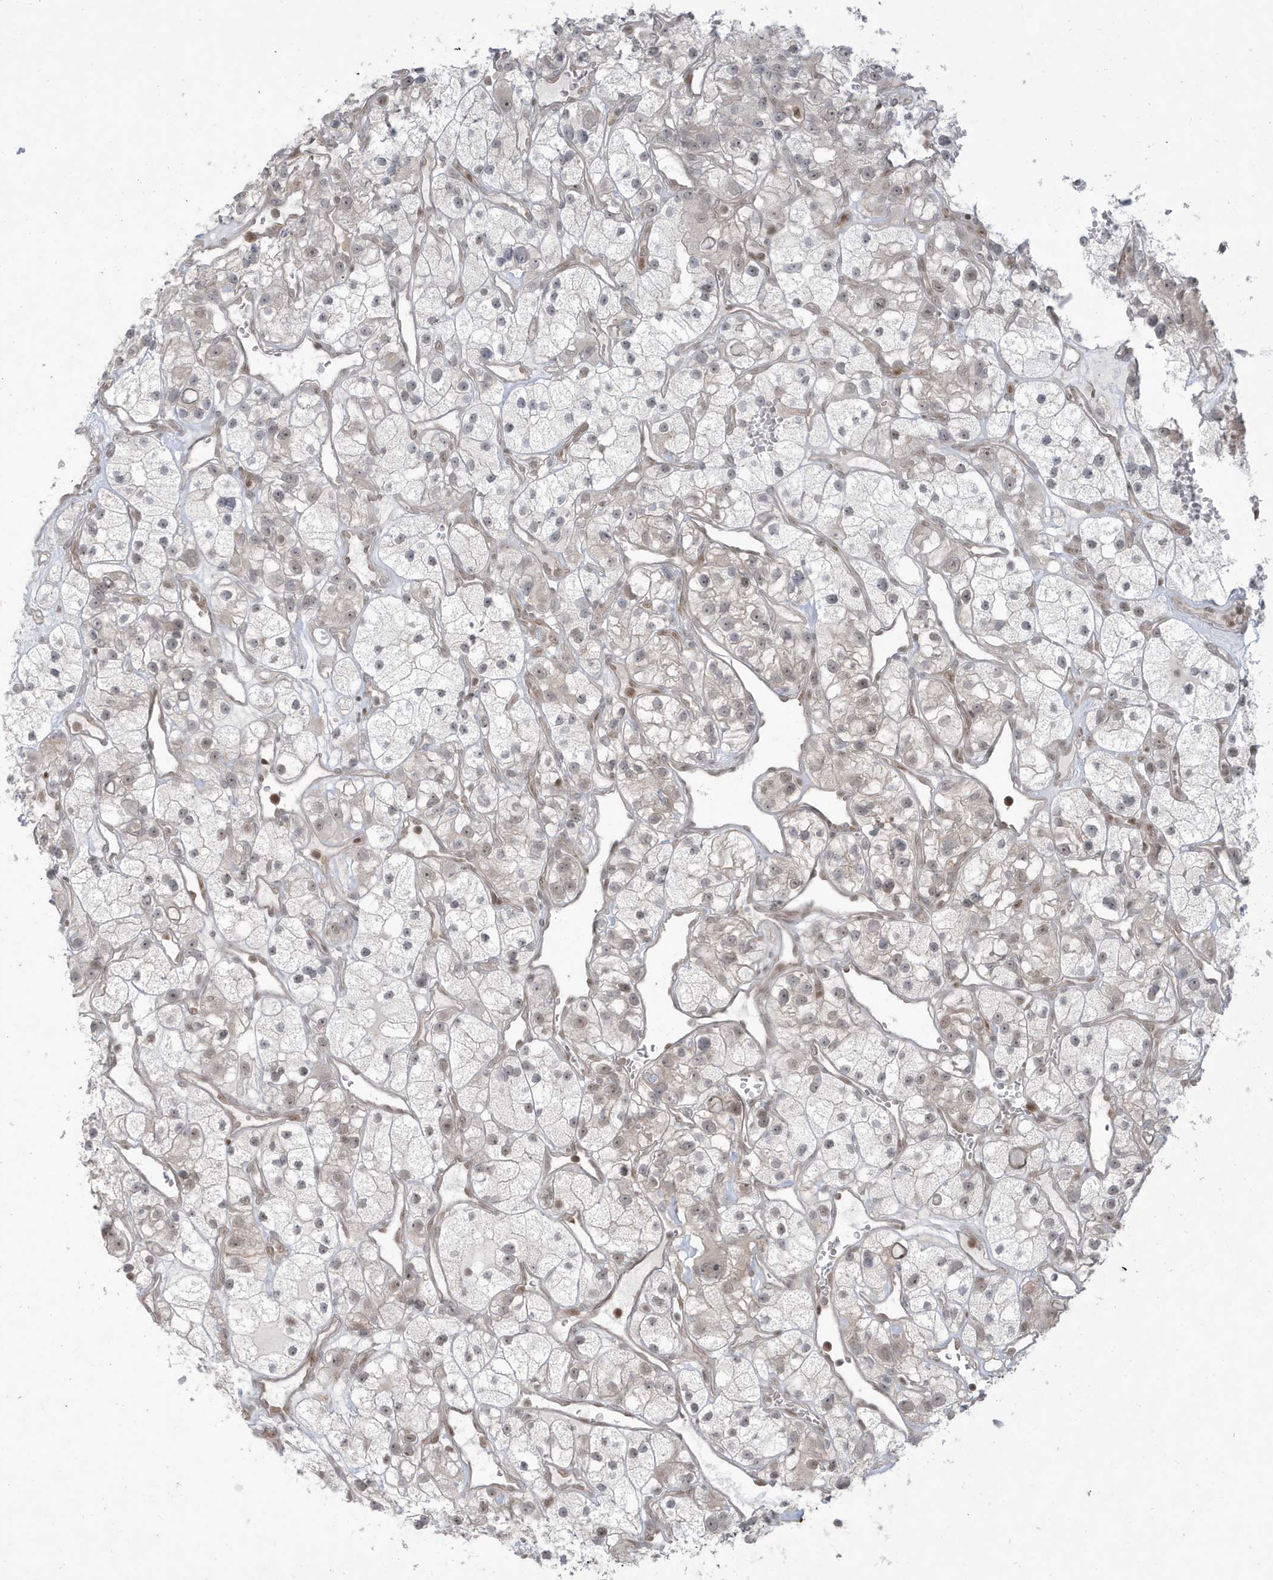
{"staining": {"intensity": "negative", "quantity": "none", "location": "none"}, "tissue": "renal cancer", "cell_type": "Tumor cells", "image_type": "cancer", "snomed": [{"axis": "morphology", "description": "Adenocarcinoma, NOS"}, {"axis": "topography", "description": "Kidney"}], "caption": "An immunohistochemistry micrograph of renal cancer (adenocarcinoma) is shown. There is no staining in tumor cells of renal cancer (adenocarcinoma).", "gene": "C1orf52", "patient": {"sex": "female", "age": 57}}